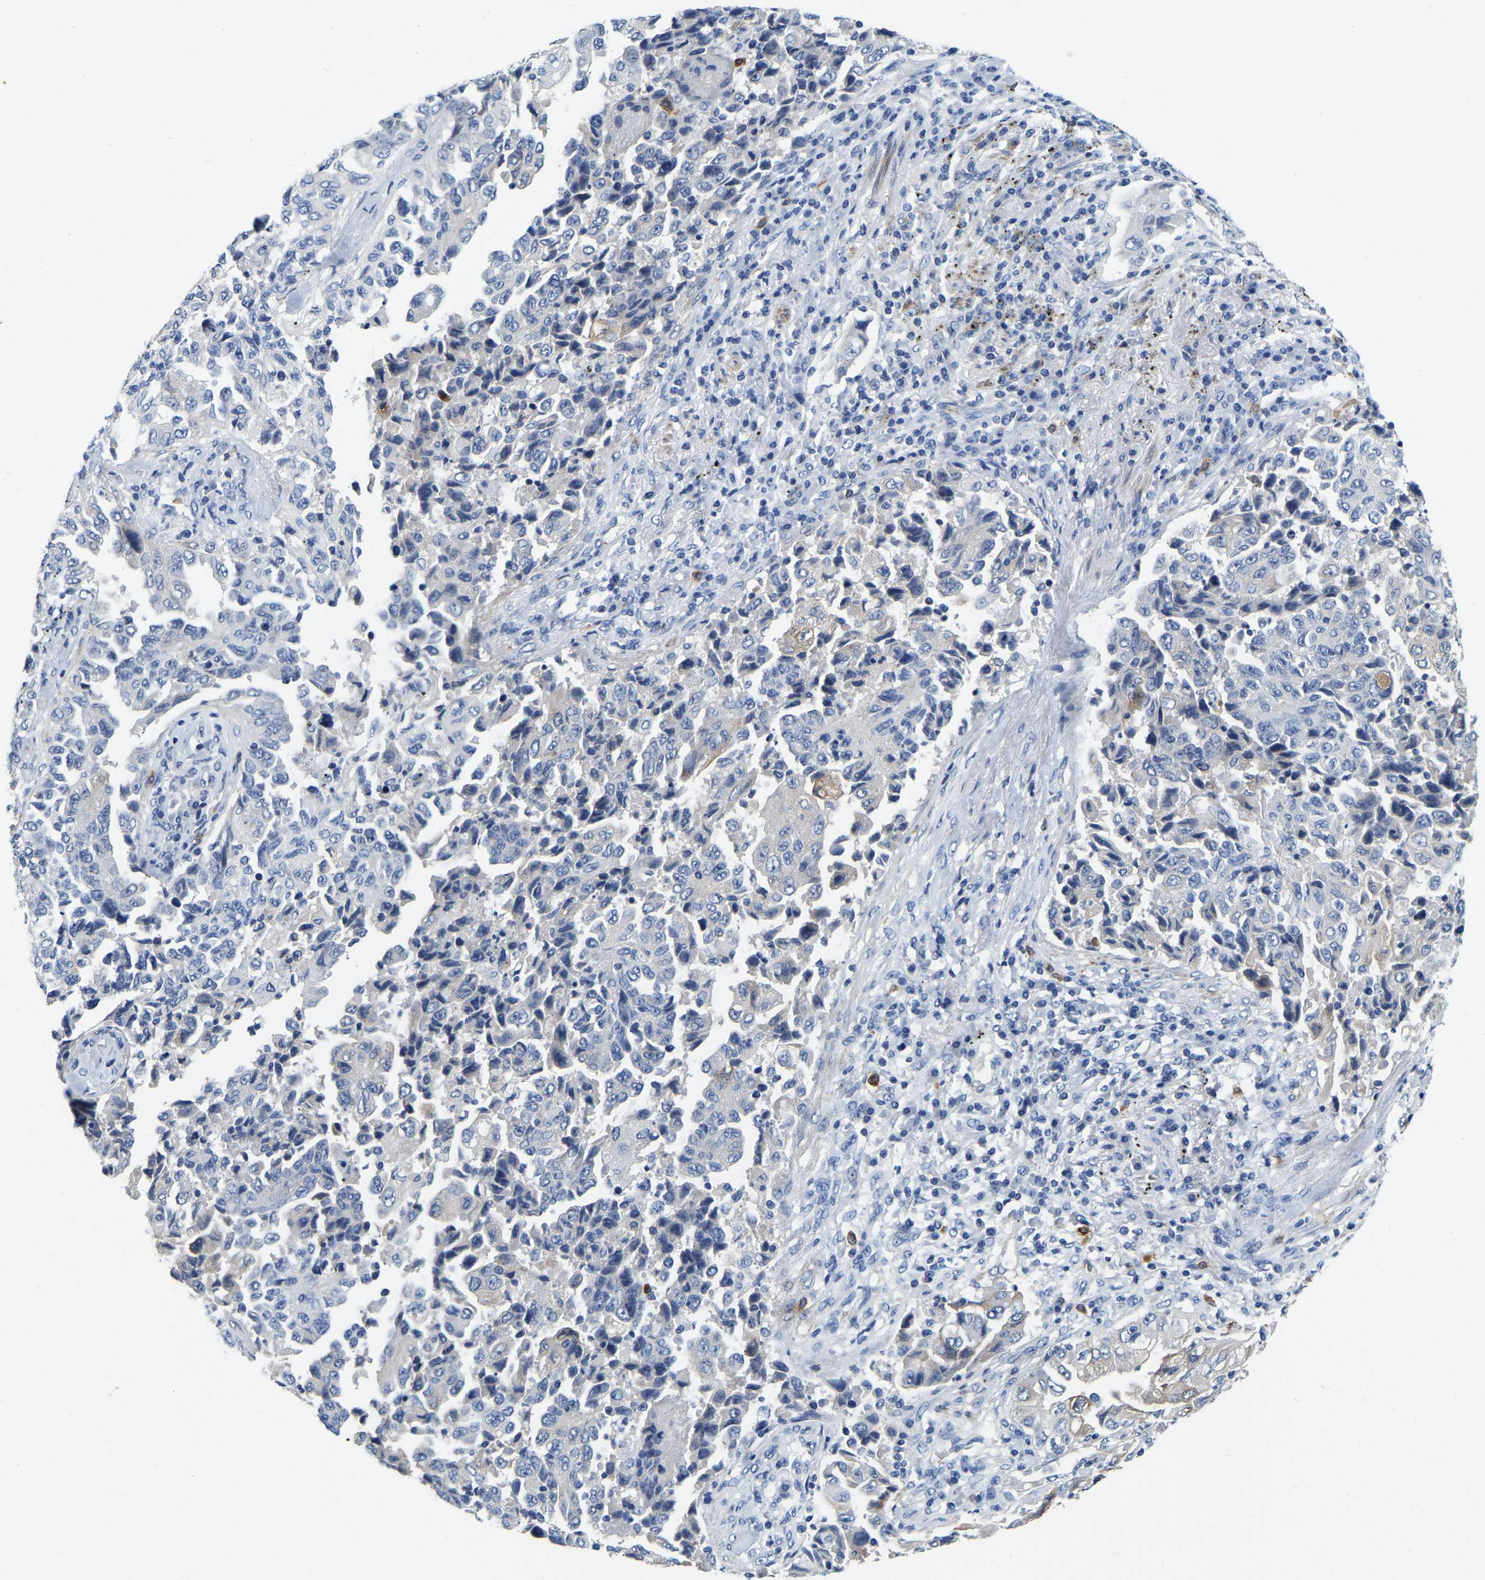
{"staining": {"intensity": "negative", "quantity": "none", "location": "none"}, "tissue": "lung cancer", "cell_type": "Tumor cells", "image_type": "cancer", "snomed": [{"axis": "morphology", "description": "Adenocarcinoma, NOS"}, {"axis": "topography", "description": "Lung"}], "caption": "IHC of lung cancer (adenocarcinoma) displays no expression in tumor cells.", "gene": "RAB27B", "patient": {"sex": "female", "age": 51}}